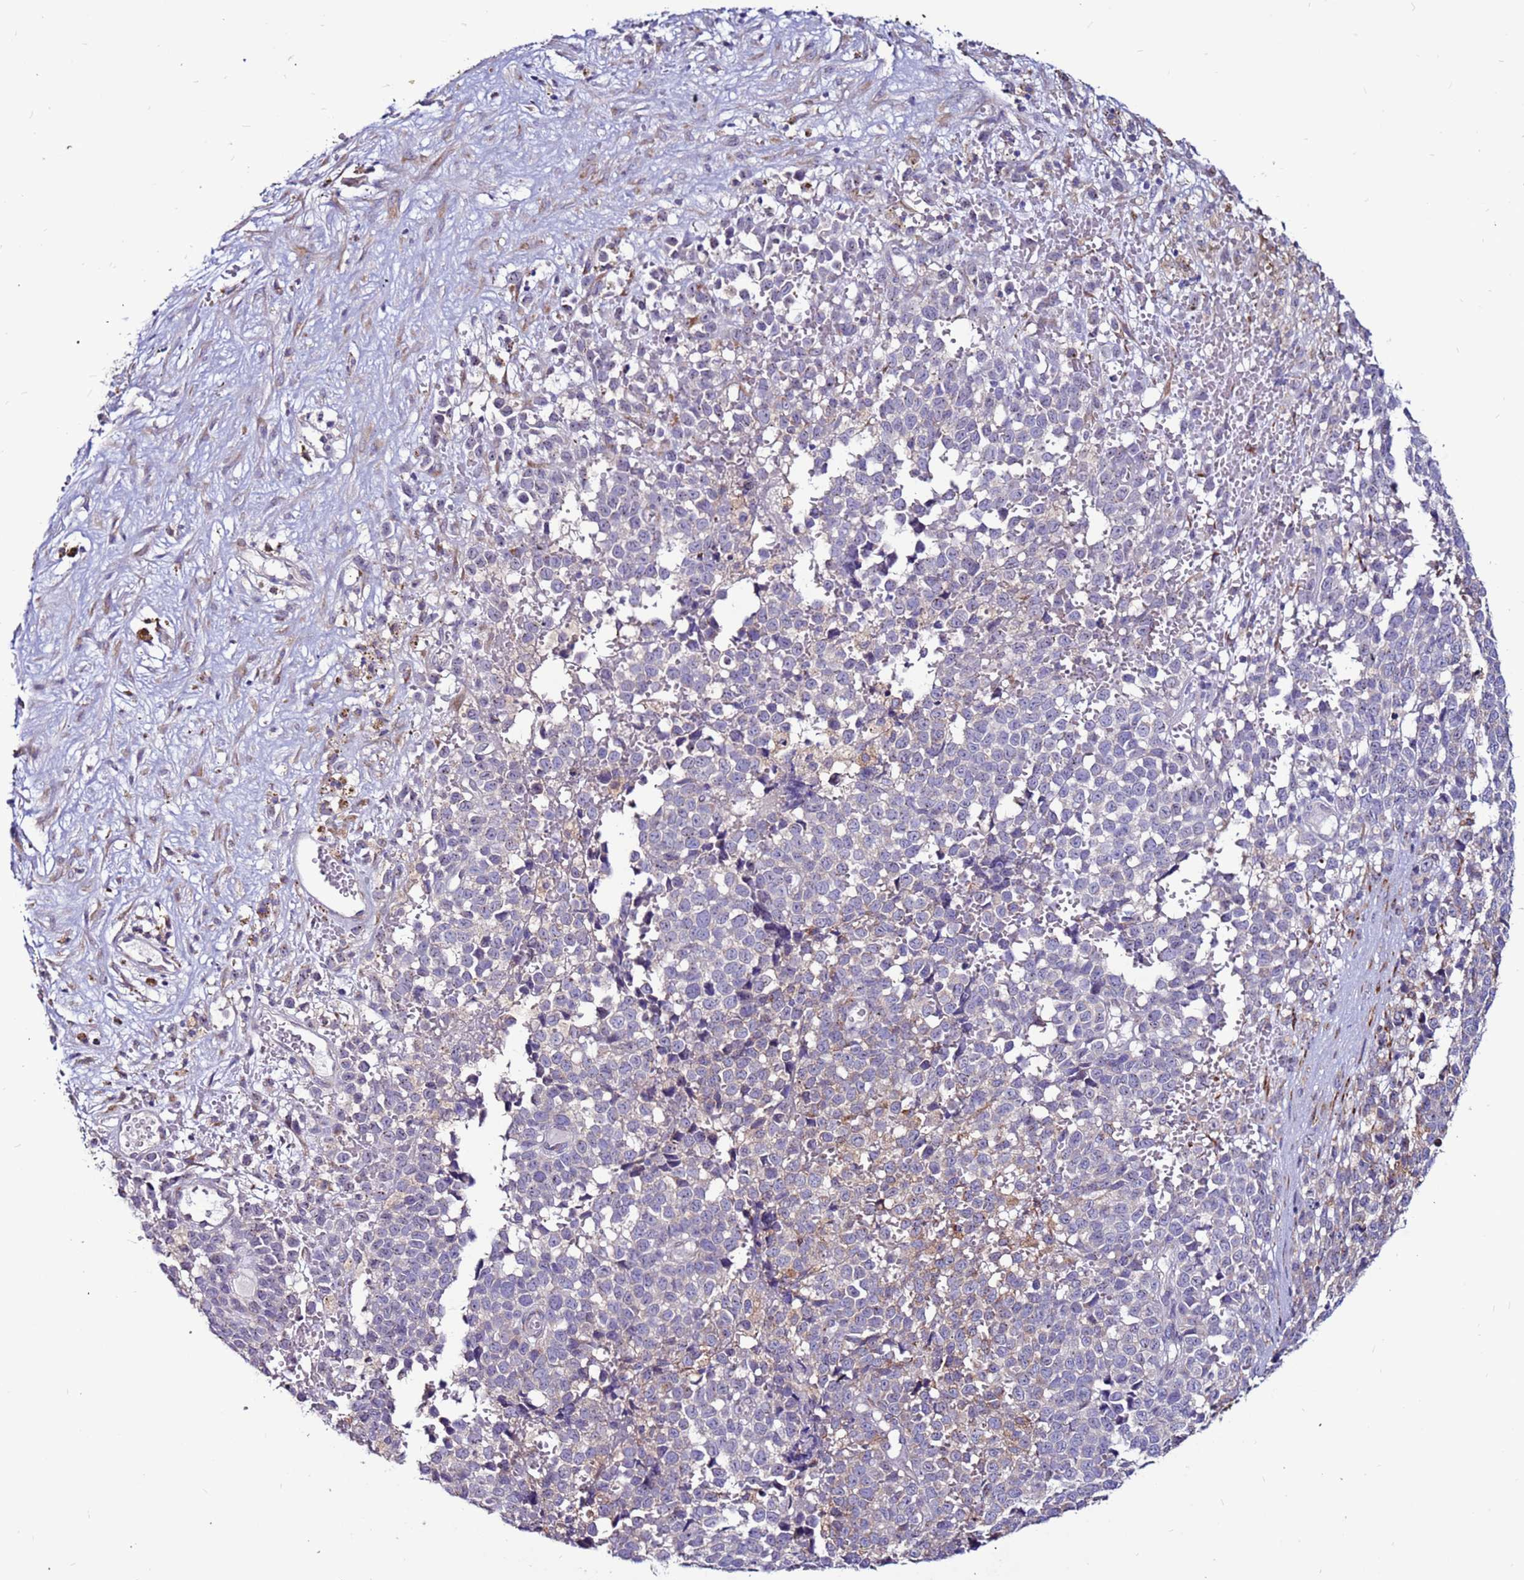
{"staining": {"intensity": "weak", "quantity": "<25%", "location": "cytoplasmic/membranous"}, "tissue": "melanoma", "cell_type": "Tumor cells", "image_type": "cancer", "snomed": [{"axis": "morphology", "description": "Malignant melanoma, NOS"}, {"axis": "topography", "description": "Nose, NOS"}], "caption": "IHC histopathology image of neoplastic tissue: human melanoma stained with DAB displays no significant protein staining in tumor cells.", "gene": "SLC44A3", "patient": {"sex": "female", "age": 48}}